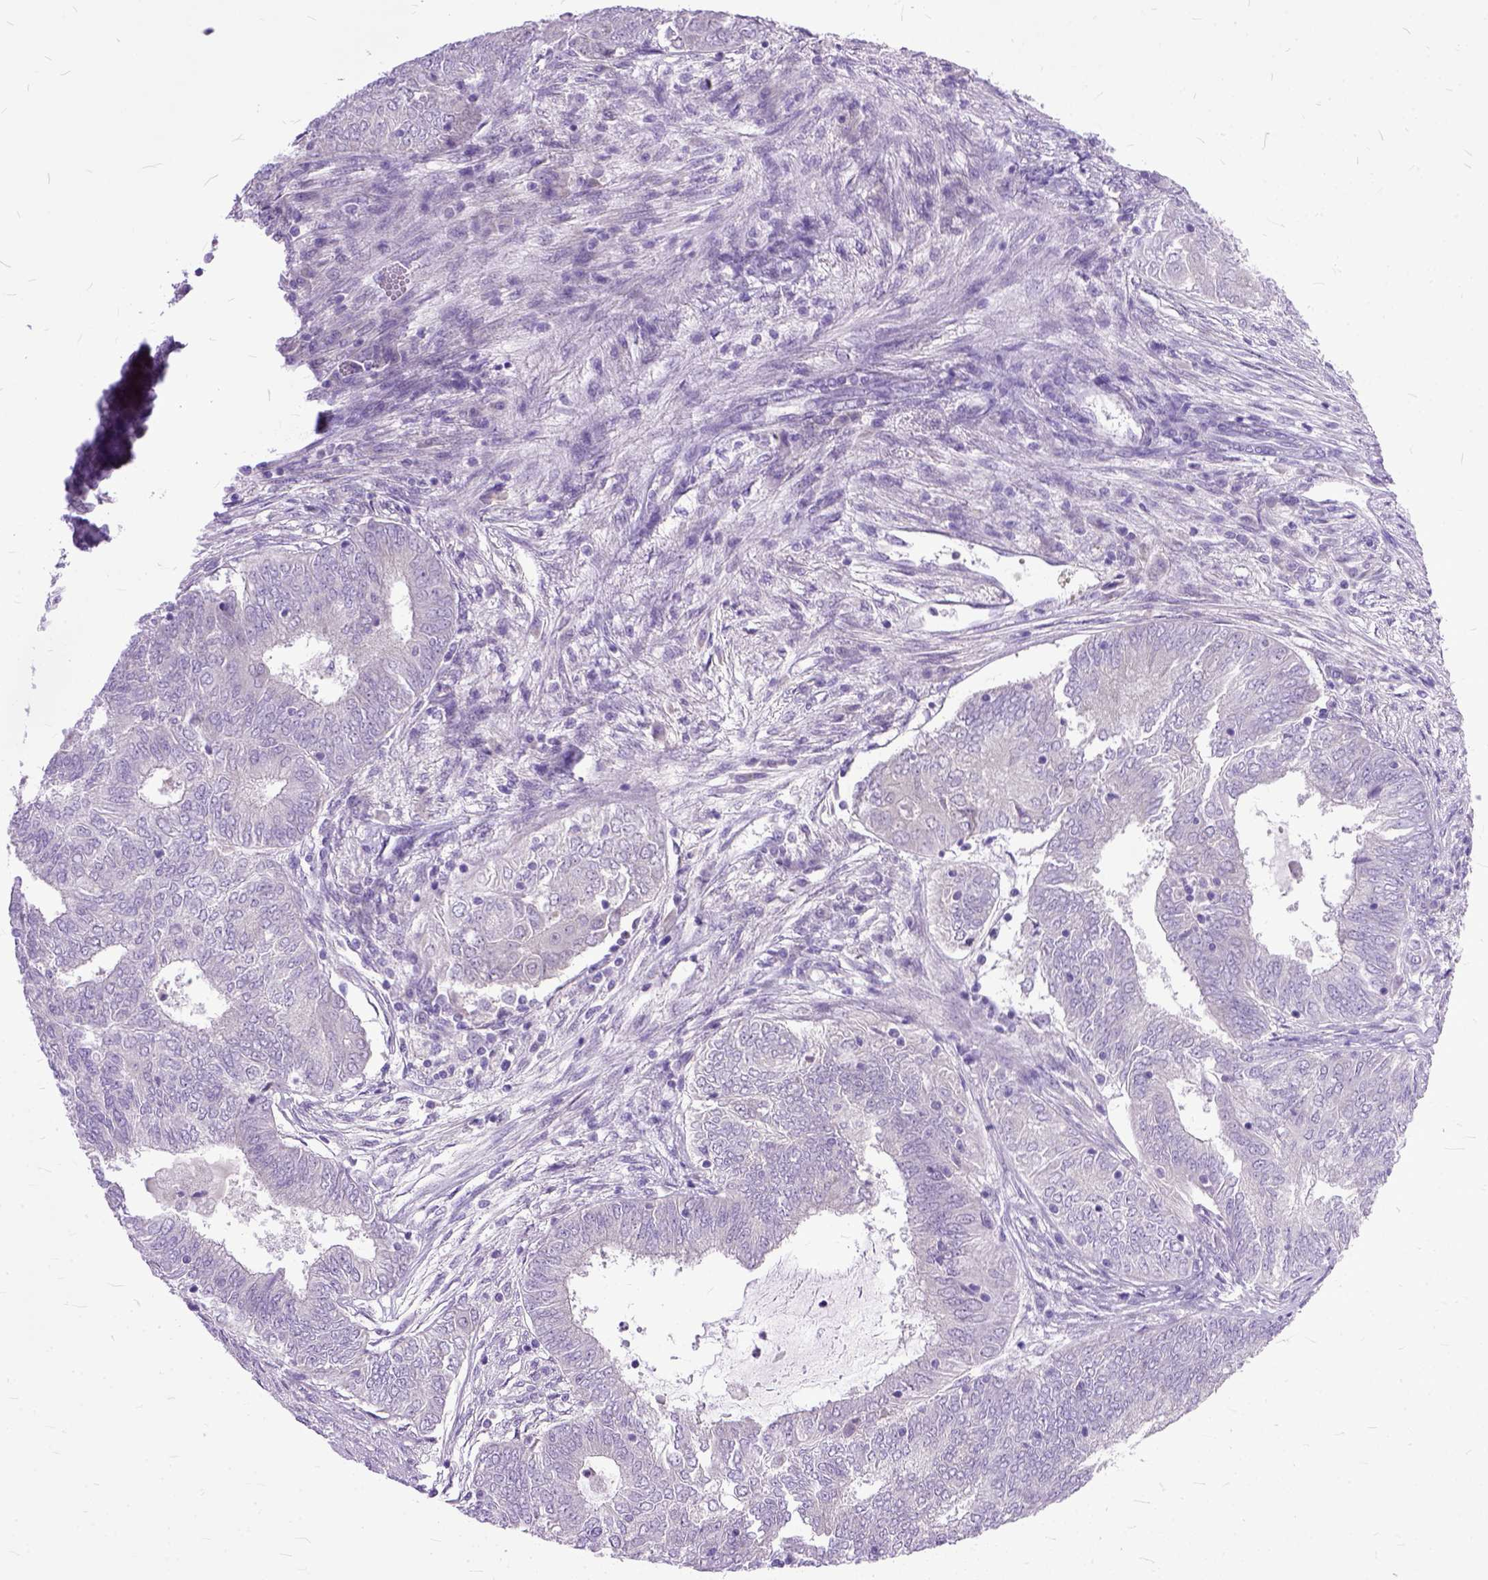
{"staining": {"intensity": "negative", "quantity": "none", "location": "none"}, "tissue": "endometrial cancer", "cell_type": "Tumor cells", "image_type": "cancer", "snomed": [{"axis": "morphology", "description": "Adenocarcinoma, NOS"}, {"axis": "topography", "description": "Endometrium"}], "caption": "This is an IHC micrograph of human endometrial cancer (adenocarcinoma). There is no staining in tumor cells.", "gene": "TCEAL7", "patient": {"sex": "female", "age": 62}}